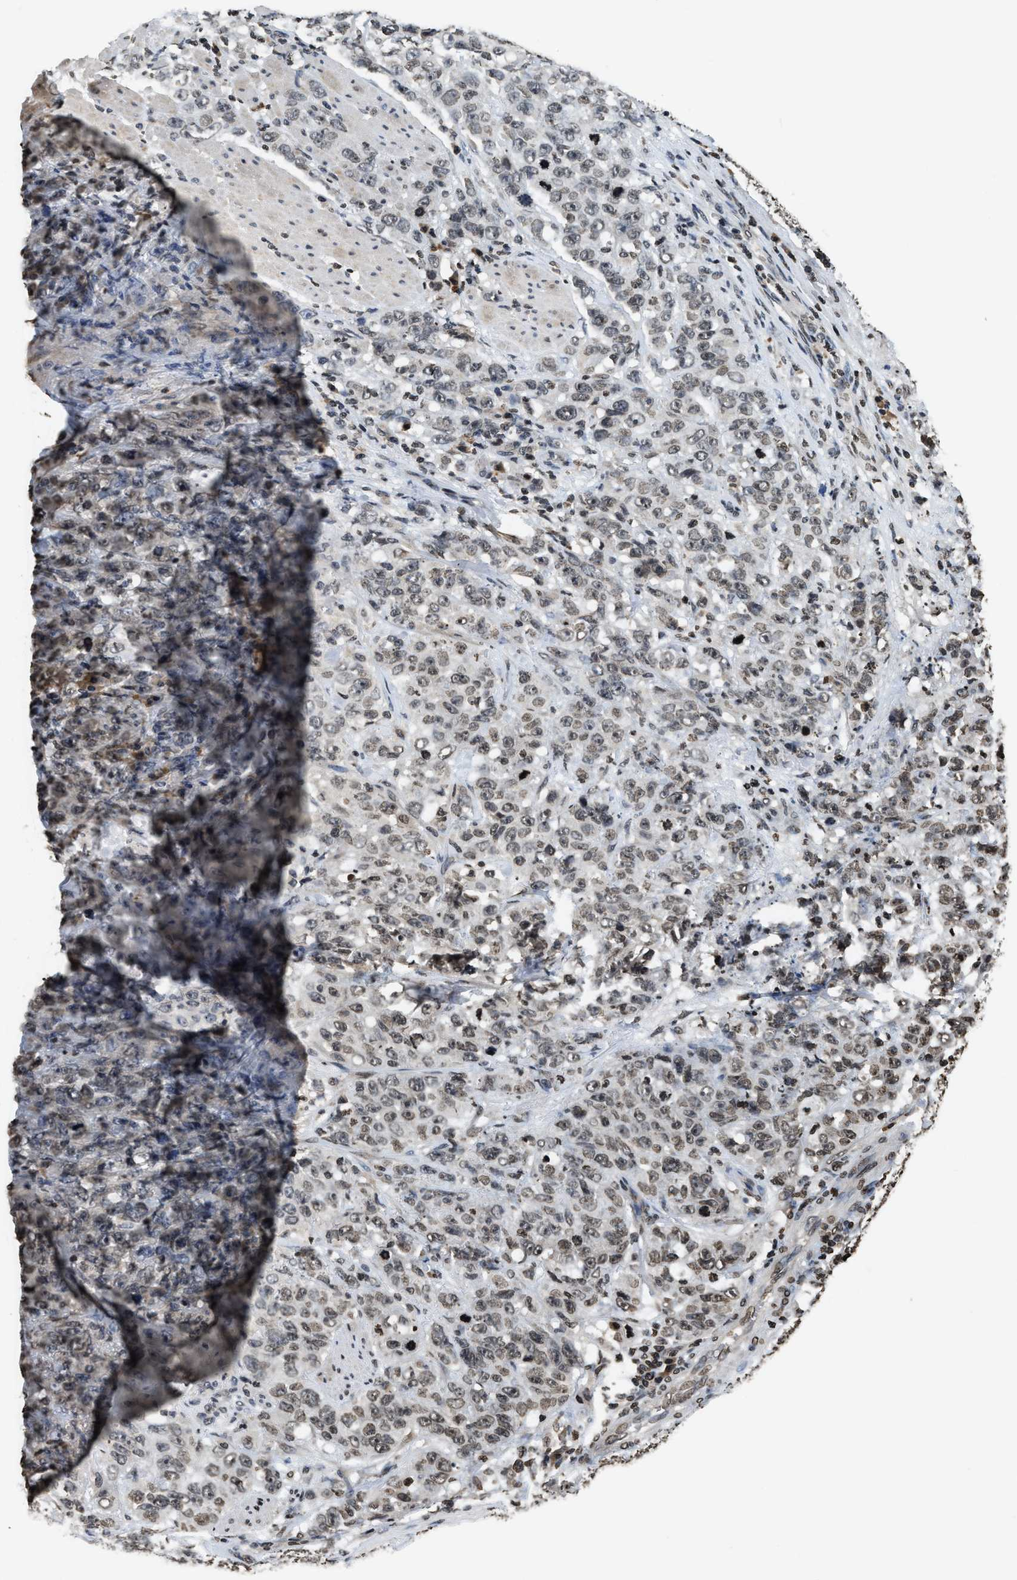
{"staining": {"intensity": "weak", "quantity": ">75%", "location": "nuclear"}, "tissue": "stomach cancer", "cell_type": "Tumor cells", "image_type": "cancer", "snomed": [{"axis": "morphology", "description": "Adenocarcinoma, NOS"}, {"axis": "topography", "description": "Stomach"}], "caption": "A brown stain labels weak nuclear expression of a protein in human stomach cancer (adenocarcinoma) tumor cells.", "gene": "DNASE1L3", "patient": {"sex": "male", "age": 48}}